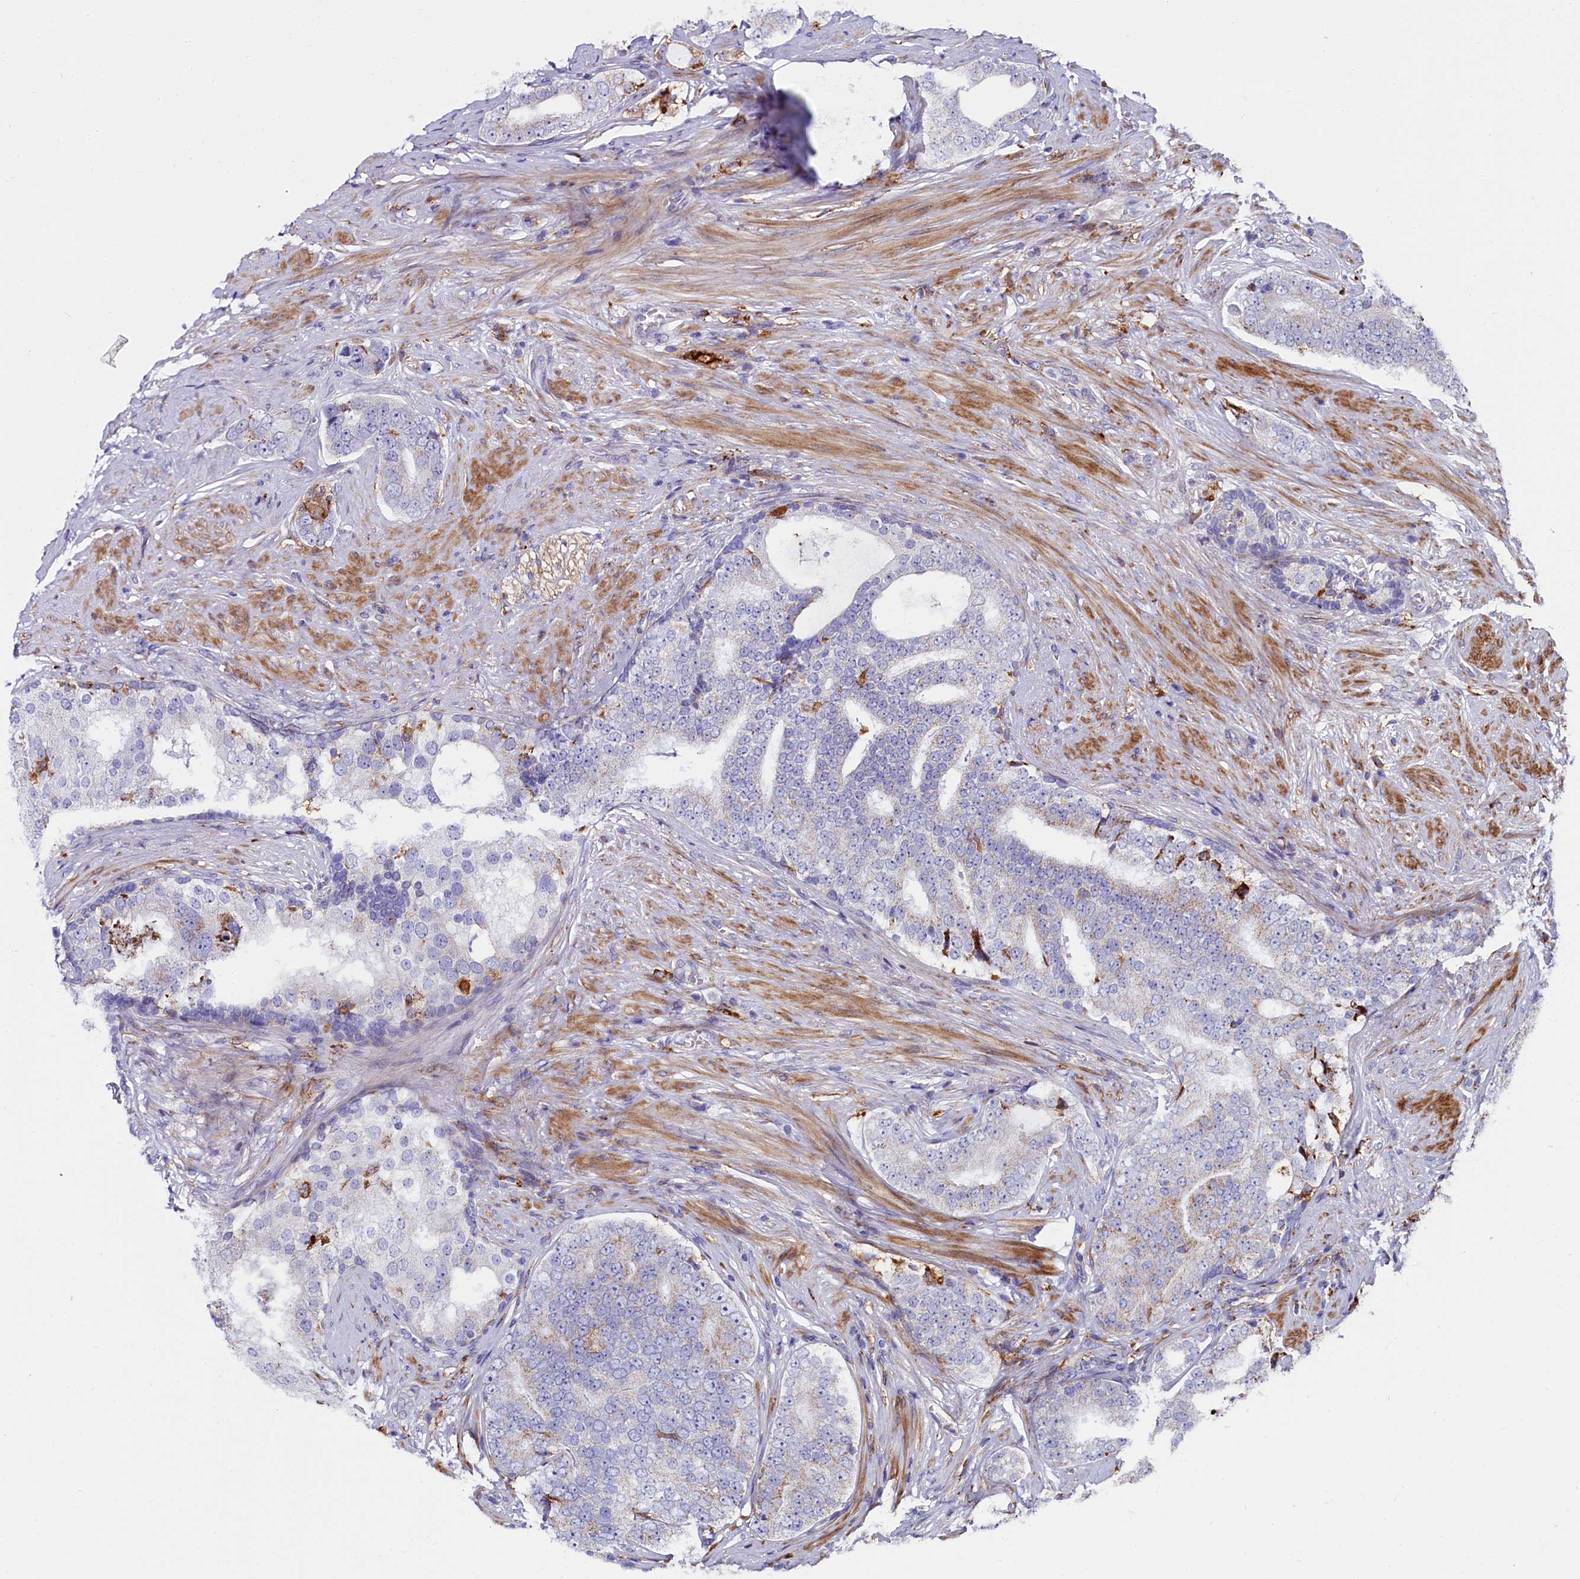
{"staining": {"intensity": "weak", "quantity": "<25%", "location": "cytoplasmic/membranous"}, "tissue": "prostate cancer", "cell_type": "Tumor cells", "image_type": "cancer", "snomed": [{"axis": "morphology", "description": "Adenocarcinoma, High grade"}, {"axis": "topography", "description": "Prostate"}], "caption": "DAB (3,3'-diaminobenzidine) immunohistochemical staining of human prostate cancer (adenocarcinoma (high-grade)) shows no significant positivity in tumor cells.", "gene": "IL20RA", "patient": {"sex": "male", "age": 56}}